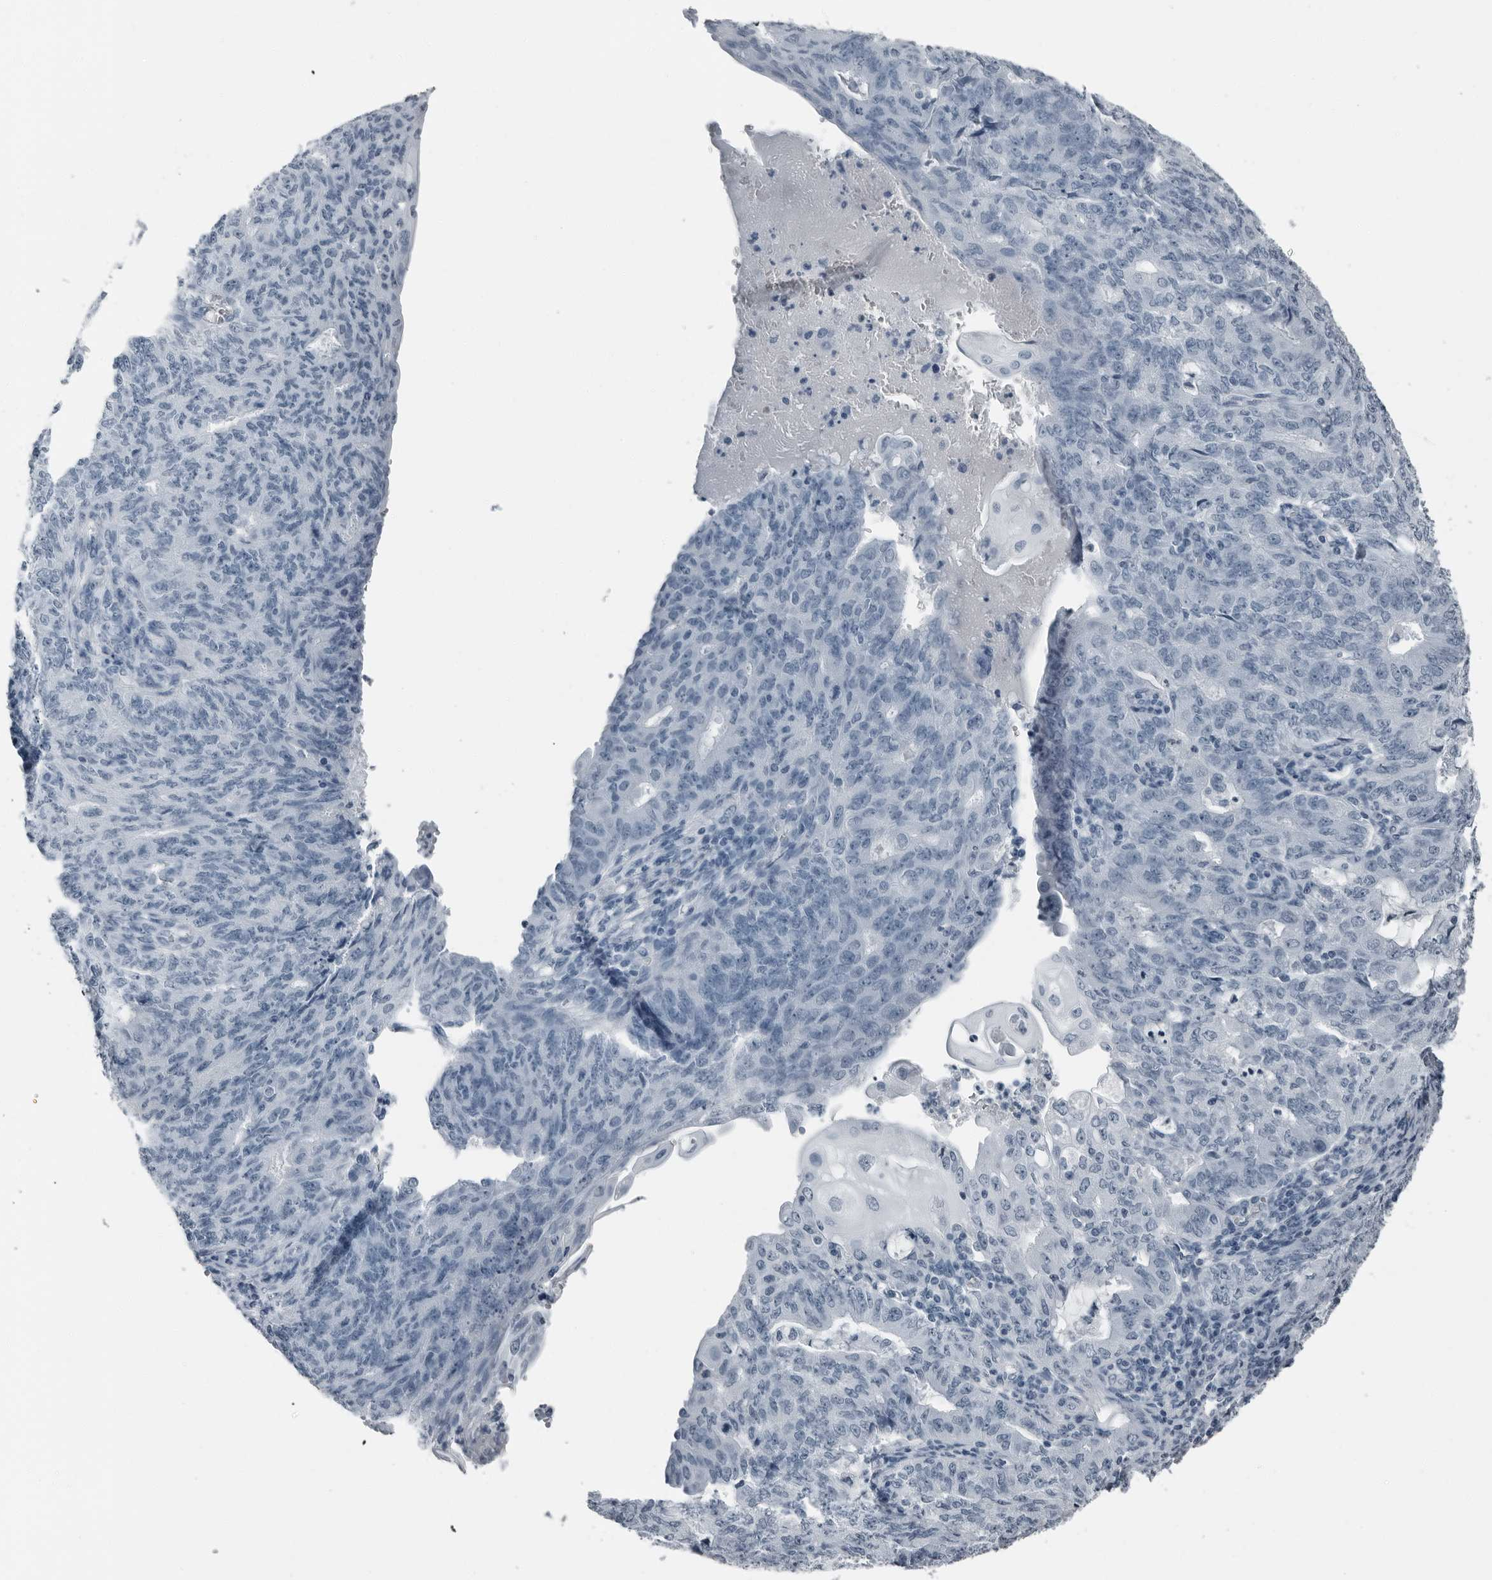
{"staining": {"intensity": "negative", "quantity": "none", "location": "none"}, "tissue": "endometrial cancer", "cell_type": "Tumor cells", "image_type": "cancer", "snomed": [{"axis": "morphology", "description": "Adenocarcinoma, NOS"}, {"axis": "topography", "description": "Endometrium"}], "caption": "A histopathology image of endometrial adenocarcinoma stained for a protein demonstrates no brown staining in tumor cells.", "gene": "PRSS1", "patient": {"sex": "female", "age": 32}}